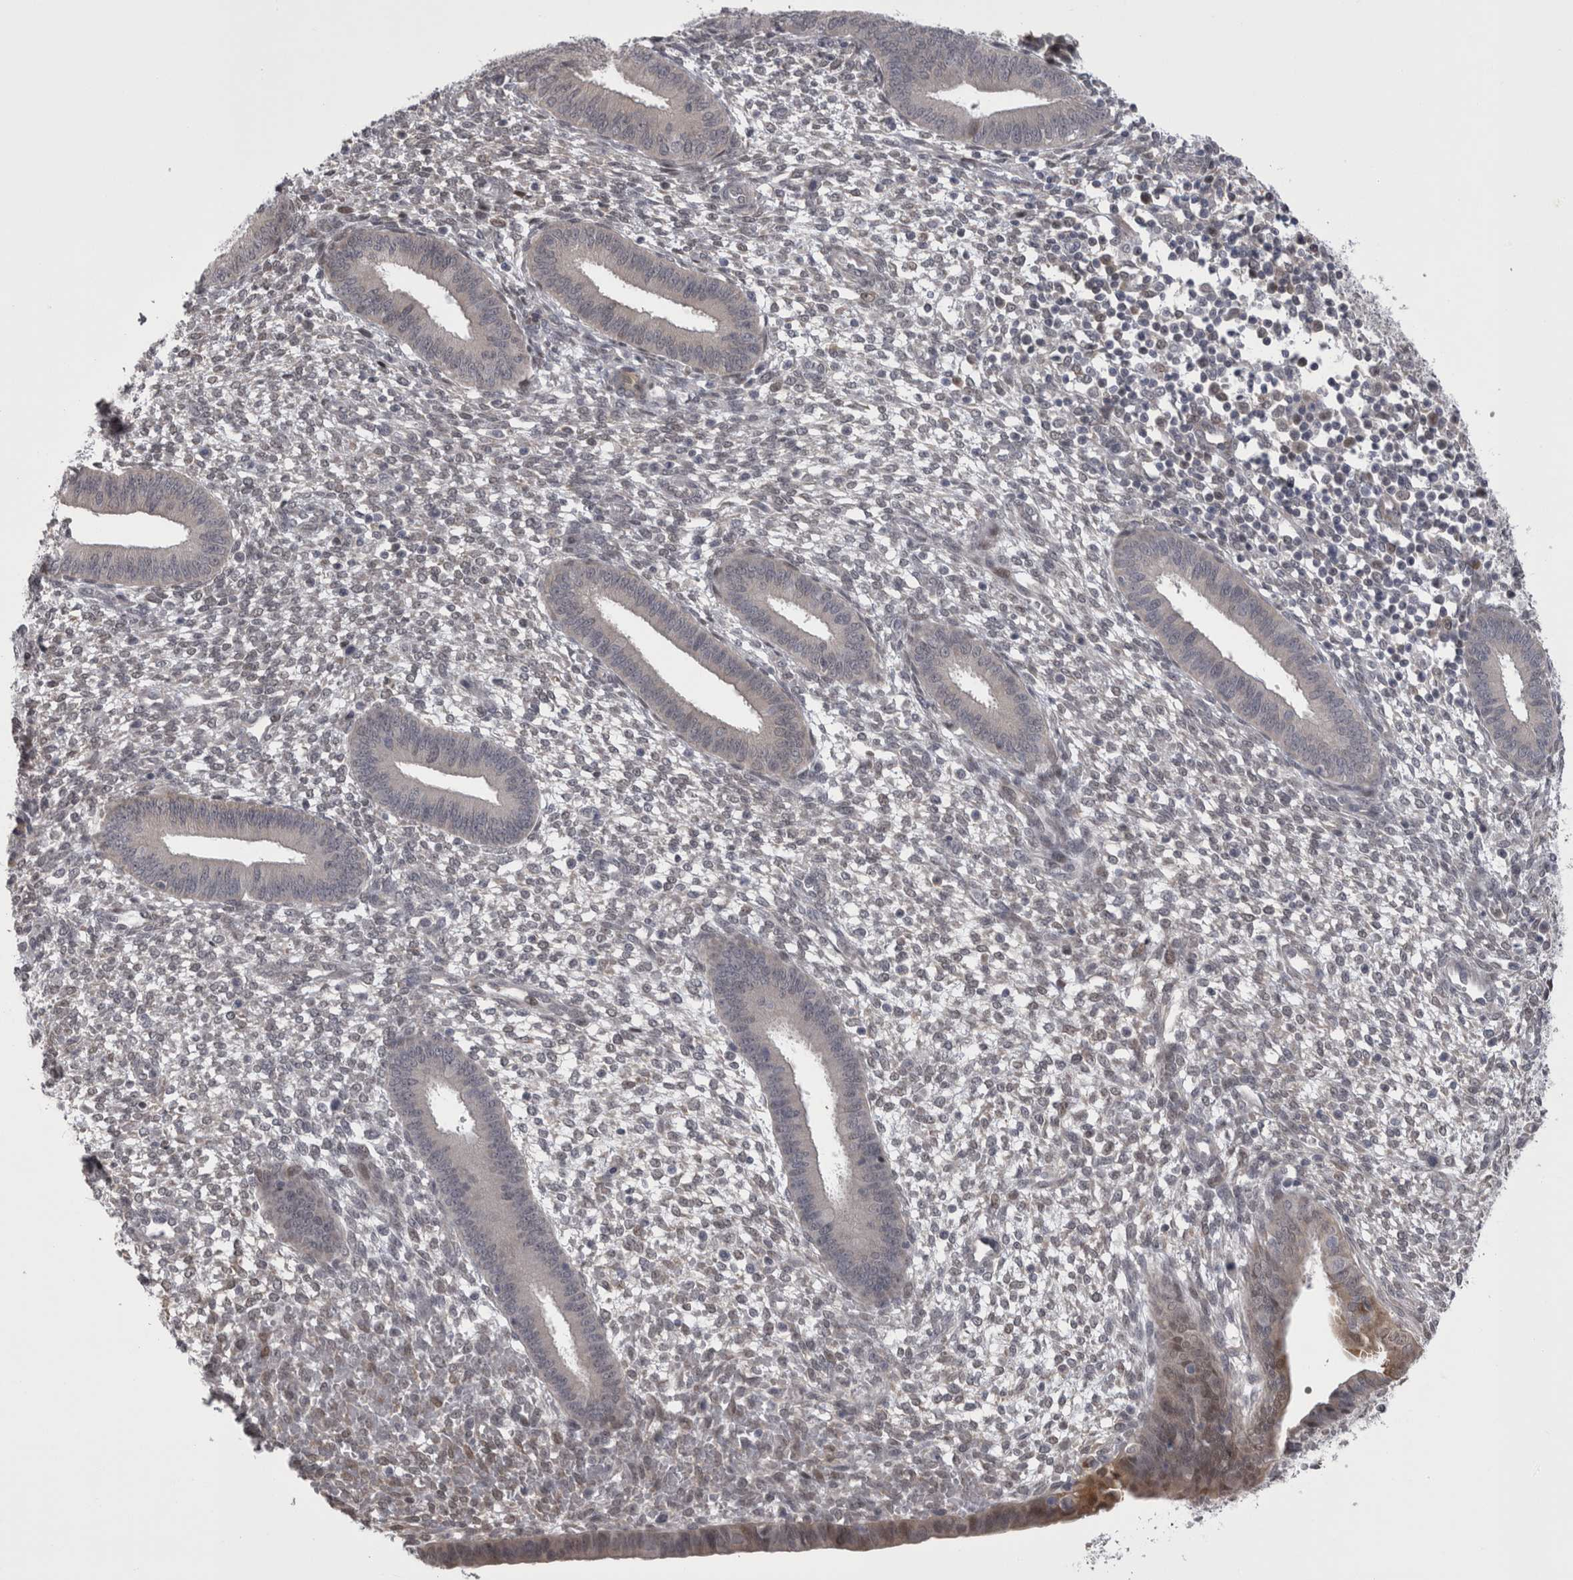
{"staining": {"intensity": "negative", "quantity": "none", "location": "none"}, "tissue": "endometrium", "cell_type": "Cells in endometrial stroma", "image_type": "normal", "snomed": [{"axis": "morphology", "description": "Normal tissue, NOS"}, {"axis": "topography", "description": "Endometrium"}], "caption": "Immunohistochemistry (IHC) of unremarkable human endometrium demonstrates no staining in cells in endometrial stroma. (DAB (3,3'-diaminobenzidine) immunohistochemistry visualized using brightfield microscopy, high magnification).", "gene": "CHIC1", "patient": {"sex": "female", "age": 46}}